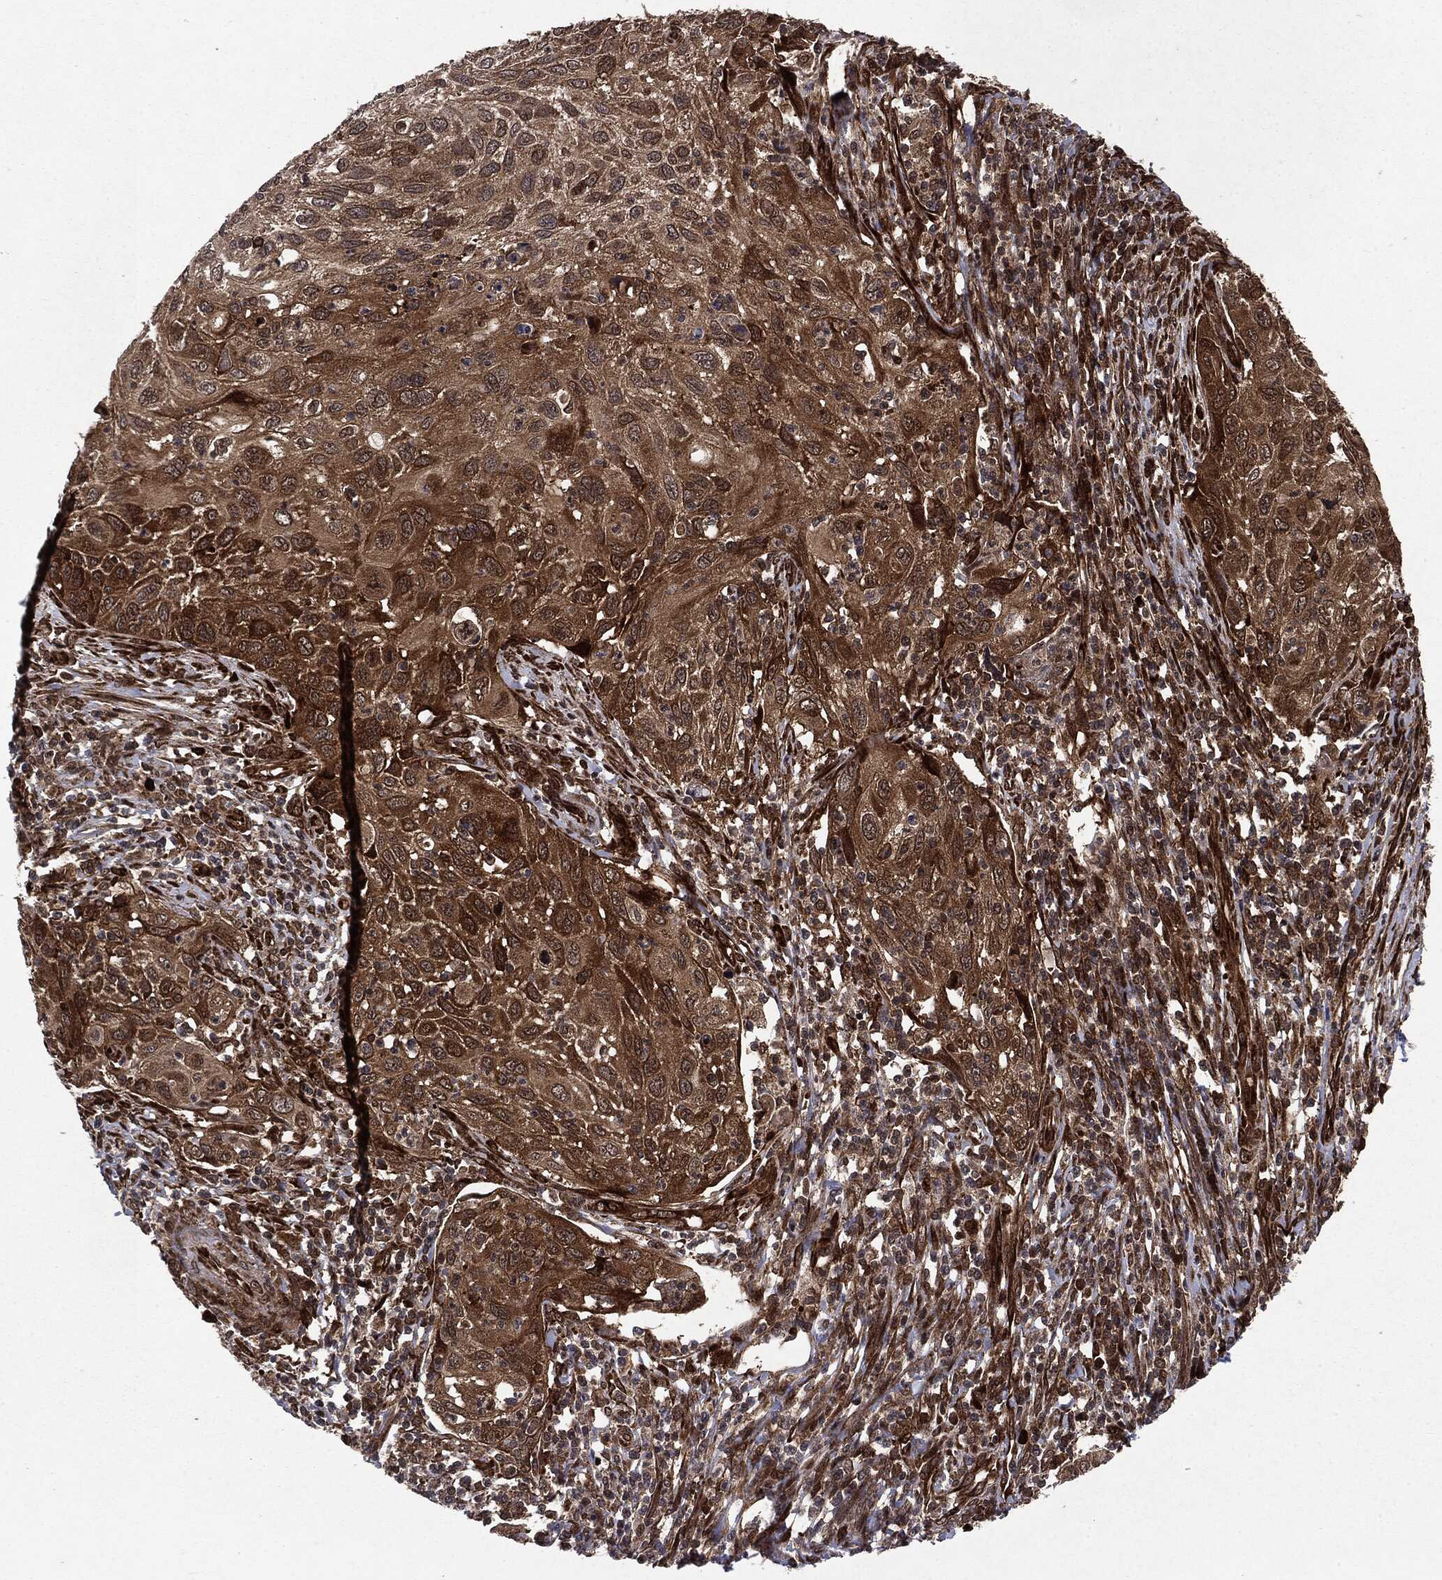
{"staining": {"intensity": "moderate", "quantity": ">75%", "location": "cytoplasmic/membranous"}, "tissue": "cervical cancer", "cell_type": "Tumor cells", "image_type": "cancer", "snomed": [{"axis": "morphology", "description": "Squamous cell carcinoma, NOS"}, {"axis": "topography", "description": "Cervix"}], "caption": "The photomicrograph exhibits a brown stain indicating the presence of a protein in the cytoplasmic/membranous of tumor cells in cervical squamous cell carcinoma.", "gene": "OTUB1", "patient": {"sex": "female", "age": 70}}